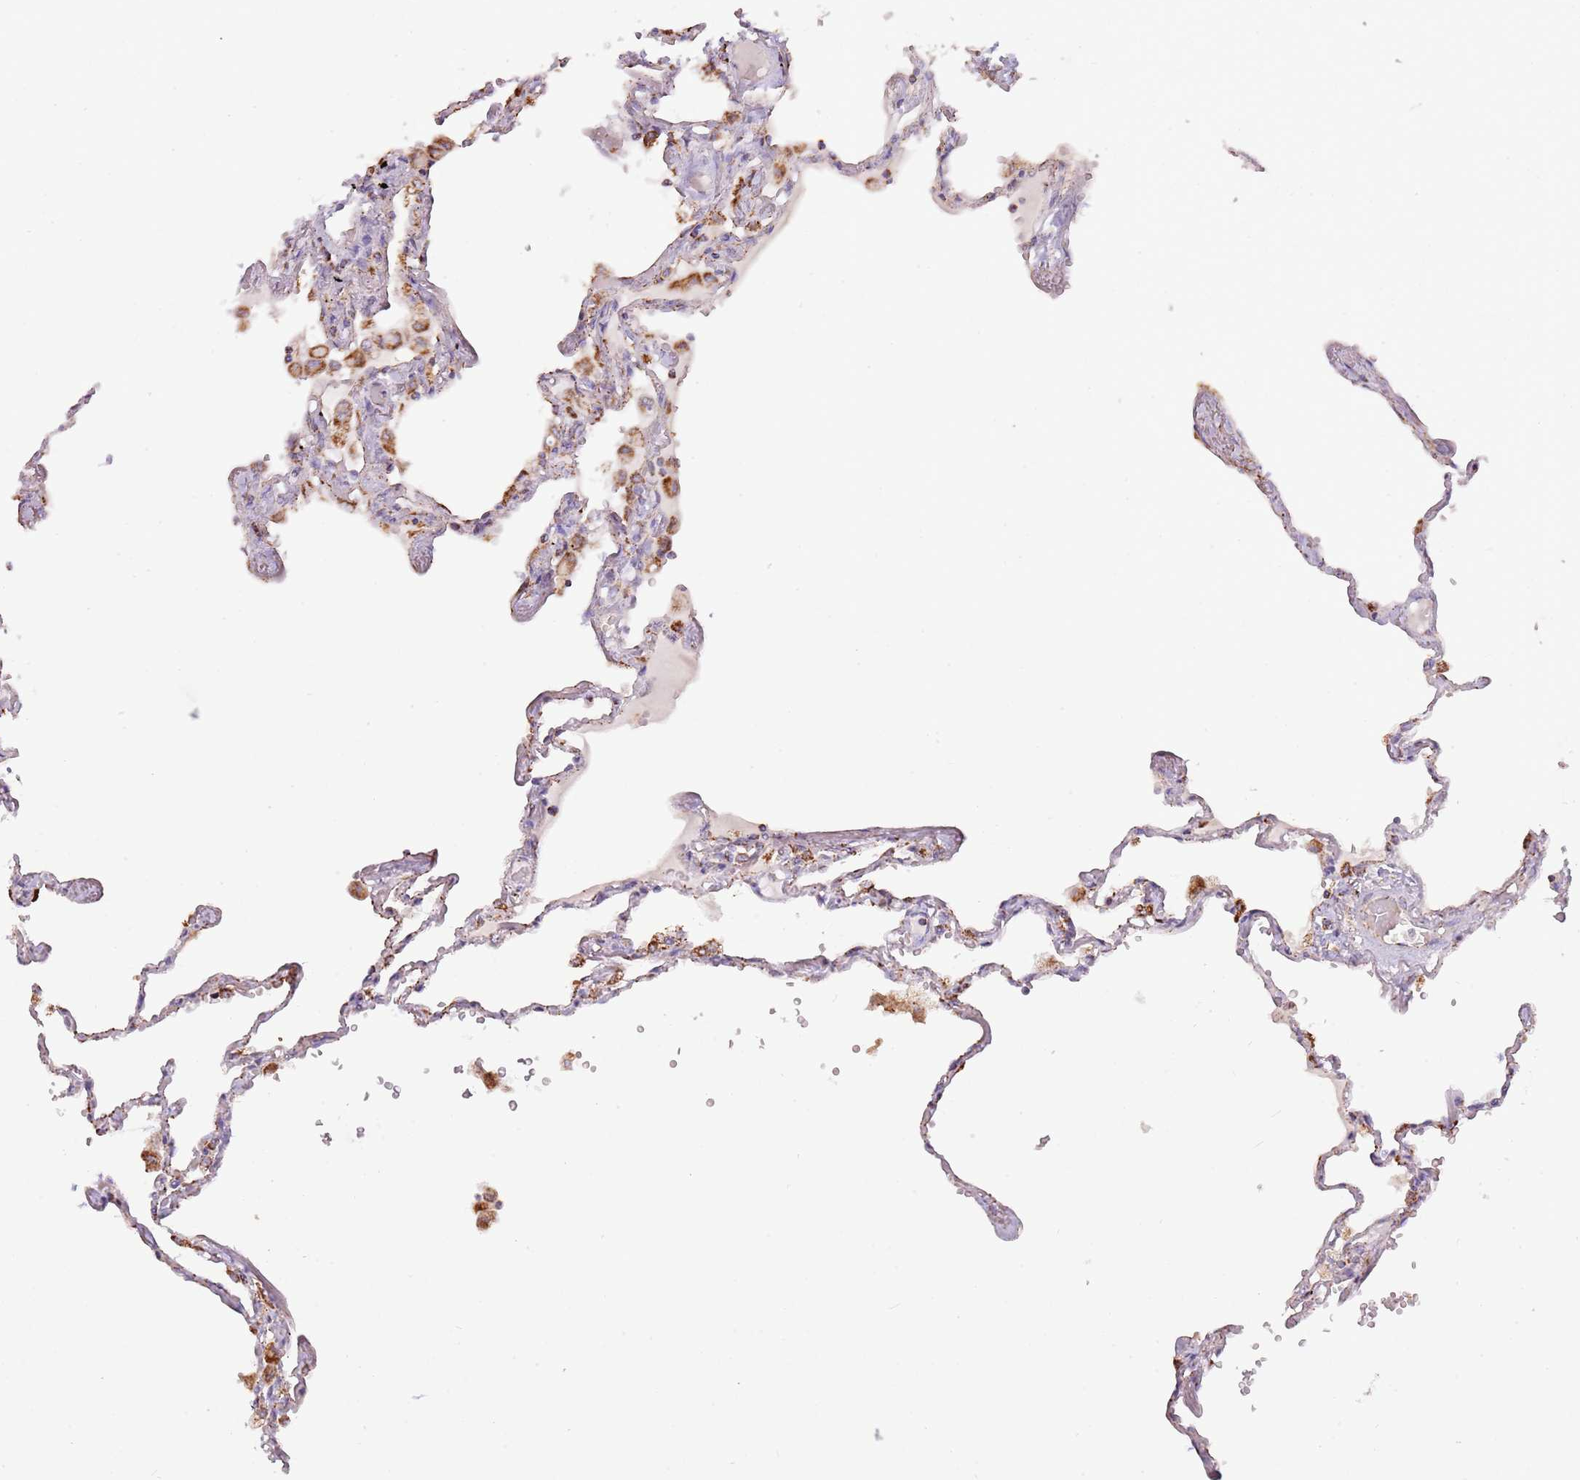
{"staining": {"intensity": "moderate", "quantity": "<25%", "location": "cytoplasmic/membranous"}, "tissue": "lung", "cell_type": "Alveolar cells", "image_type": "normal", "snomed": [{"axis": "morphology", "description": "Normal tissue, NOS"}, {"axis": "topography", "description": "Lung"}], "caption": "About <25% of alveolar cells in normal lung display moderate cytoplasmic/membranous protein positivity as visualized by brown immunohistochemical staining.", "gene": "LHX6", "patient": {"sex": "female", "age": 67}}